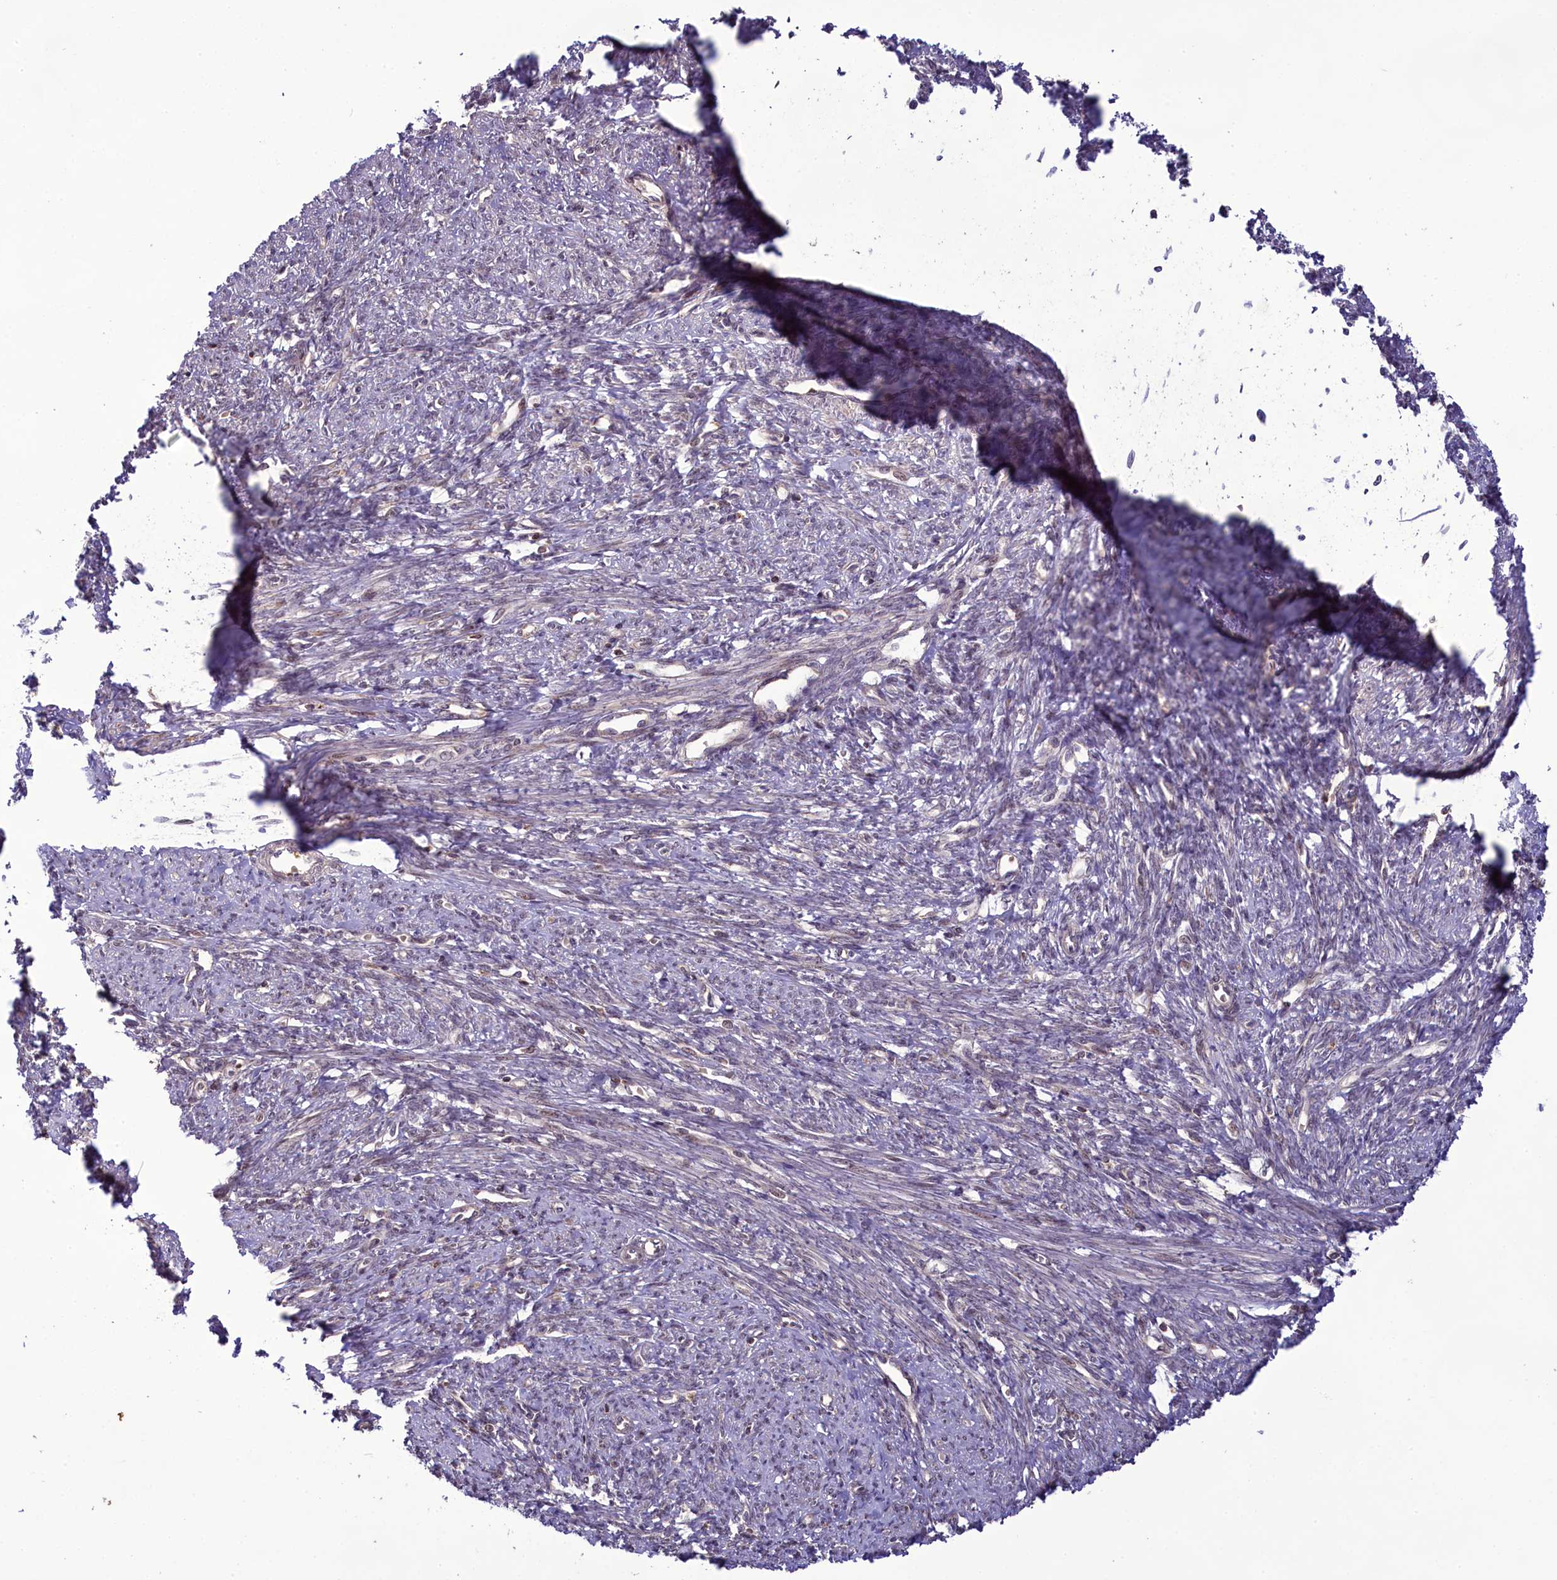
{"staining": {"intensity": "weak", "quantity": "25%-75%", "location": "cytoplasmic/membranous,nuclear"}, "tissue": "smooth muscle", "cell_type": "Smooth muscle cells", "image_type": "normal", "snomed": [{"axis": "morphology", "description": "Normal tissue, NOS"}, {"axis": "topography", "description": "Smooth muscle"}, {"axis": "topography", "description": "Uterus"}], "caption": "Approximately 25%-75% of smooth muscle cells in benign human smooth muscle exhibit weak cytoplasmic/membranous,nuclear protein staining as visualized by brown immunohistochemical staining.", "gene": "CARD8", "patient": {"sex": "female", "age": 59}}